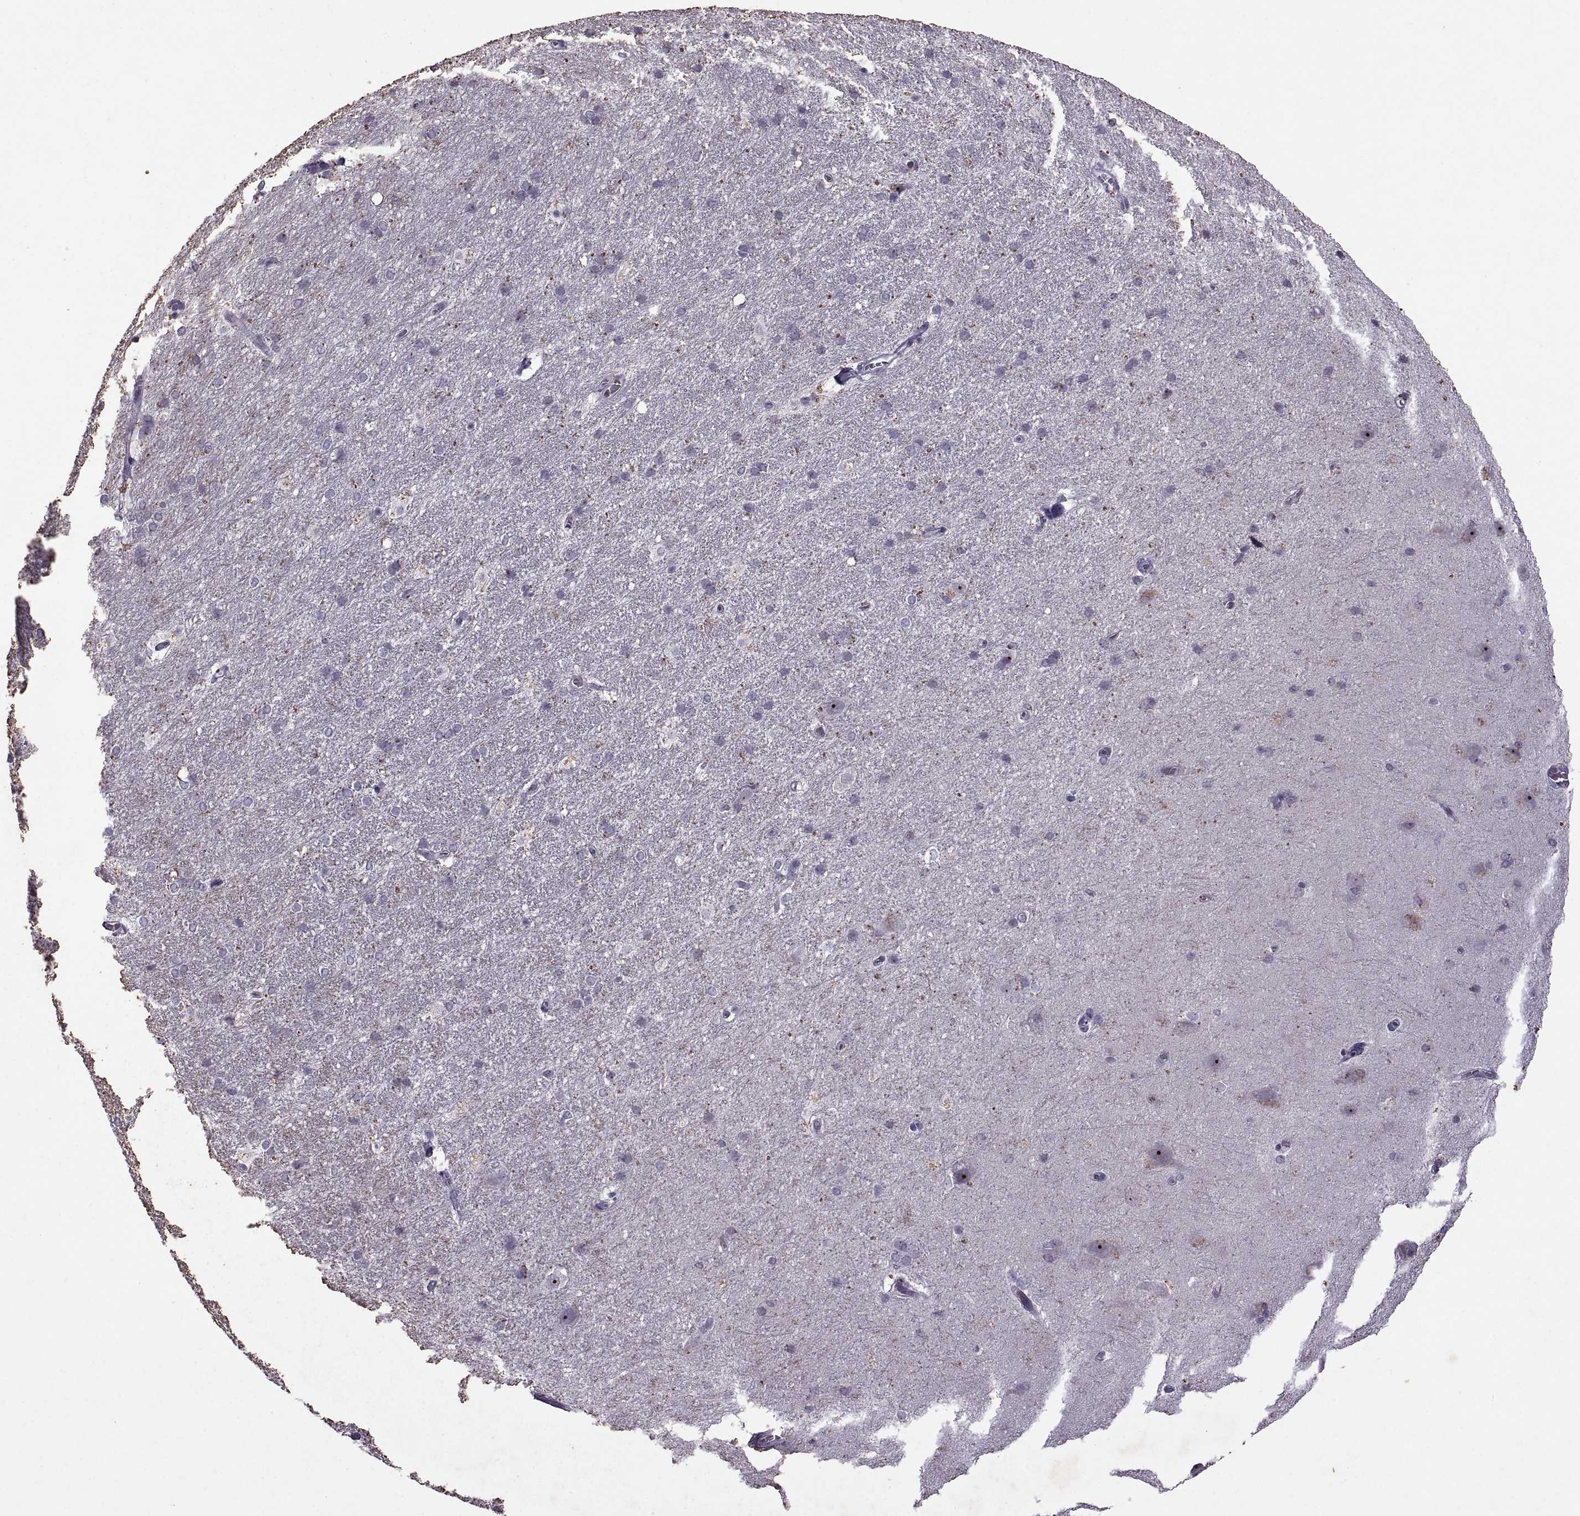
{"staining": {"intensity": "negative", "quantity": "none", "location": "none"}, "tissue": "hippocampus", "cell_type": "Glial cells", "image_type": "normal", "snomed": [{"axis": "morphology", "description": "Normal tissue, NOS"}, {"axis": "topography", "description": "Cerebral cortex"}, {"axis": "topography", "description": "Hippocampus"}], "caption": "Immunohistochemistry histopathology image of unremarkable hippocampus: human hippocampus stained with DAB exhibits no significant protein staining in glial cells.", "gene": "SINHCAF", "patient": {"sex": "female", "age": 19}}